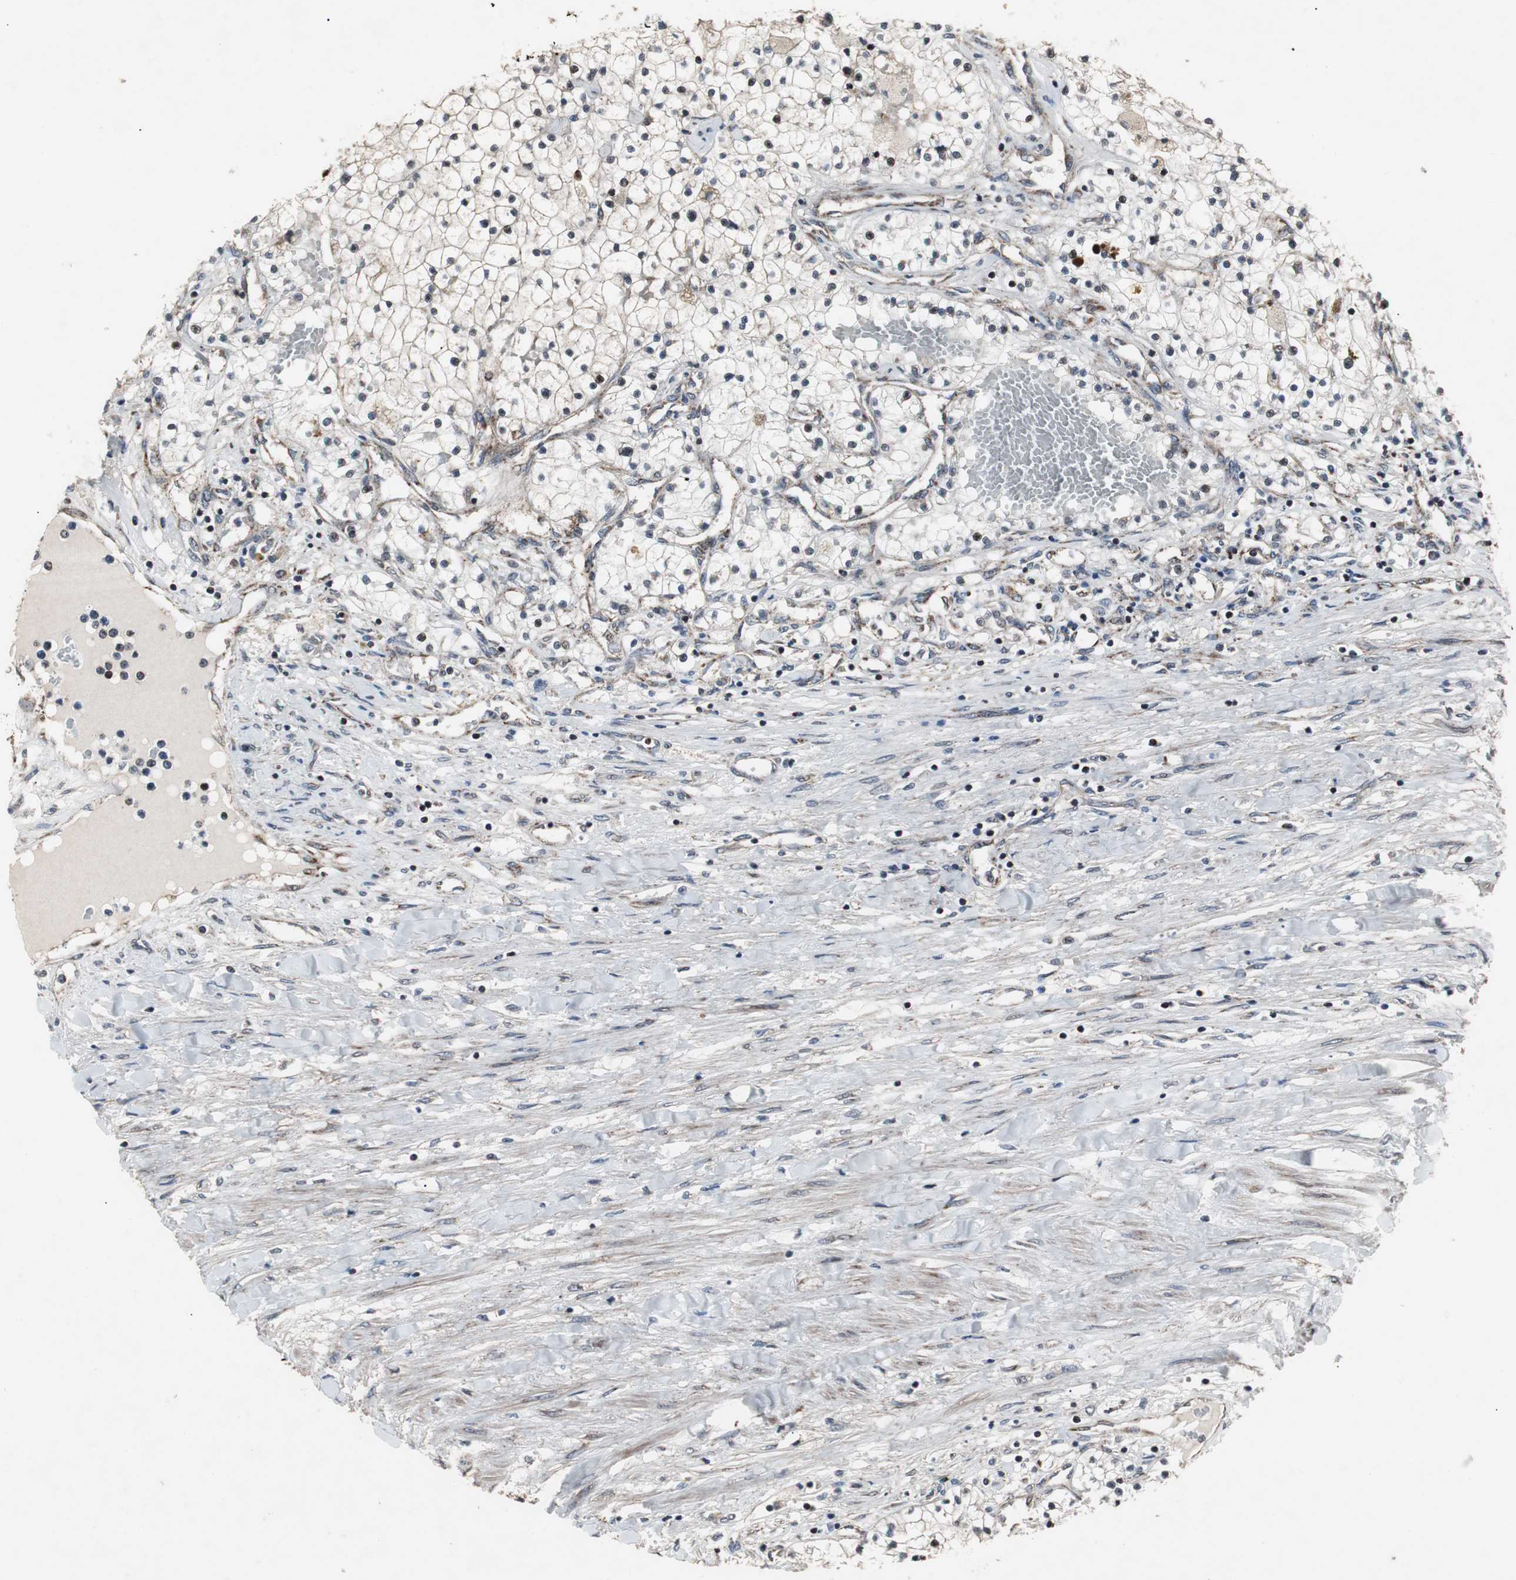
{"staining": {"intensity": "moderate", "quantity": "25%-75%", "location": "nuclear"}, "tissue": "renal cancer", "cell_type": "Tumor cells", "image_type": "cancer", "snomed": [{"axis": "morphology", "description": "Adenocarcinoma, NOS"}, {"axis": "topography", "description": "Kidney"}], "caption": "This is a micrograph of immunohistochemistry (IHC) staining of renal cancer (adenocarcinoma), which shows moderate expression in the nuclear of tumor cells.", "gene": "MRPL40", "patient": {"sex": "male", "age": 68}}